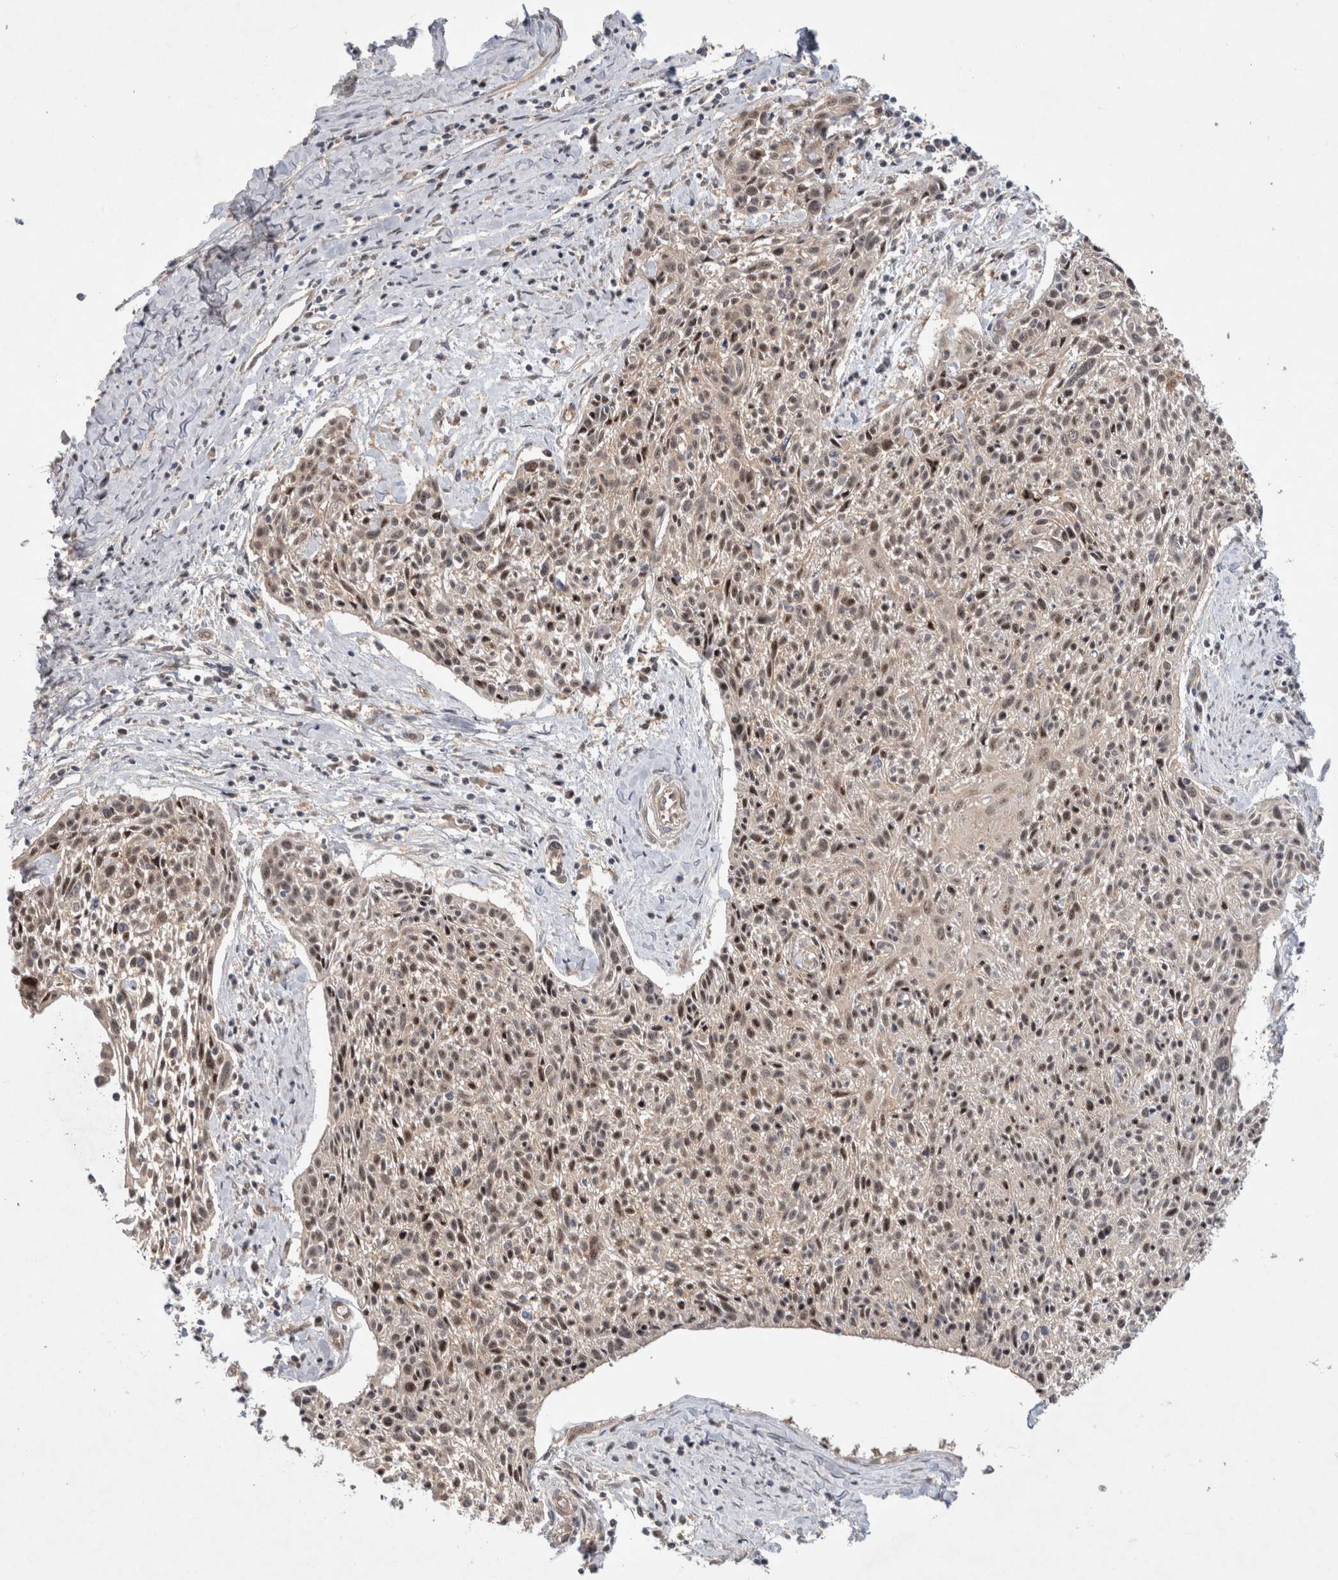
{"staining": {"intensity": "moderate", "quantity": "25%-75%", "location": "nuclear"}, "tissue": "cervical cancer", "cell_type": "Tumor cells", "image_type": "cancer", "snomed": [{"axis": "morphology", "description": "Squamous cell carcinoma, NOS"}, {"axis": "topography", "description": "Cervix"}], "caption": "Immunohistochemistry (IHC) photomicrograph of neoplastic tissue: cervical cancer (squamous cell carcinoma) stained using immunohistochemistry reveals medium levels of moderate protein expression localized specifically in the nuclear of tumor cells, appearing as a nuclear brown color.", "gene": "CERS3", "patient": {"sex": "female", "age": 51}}